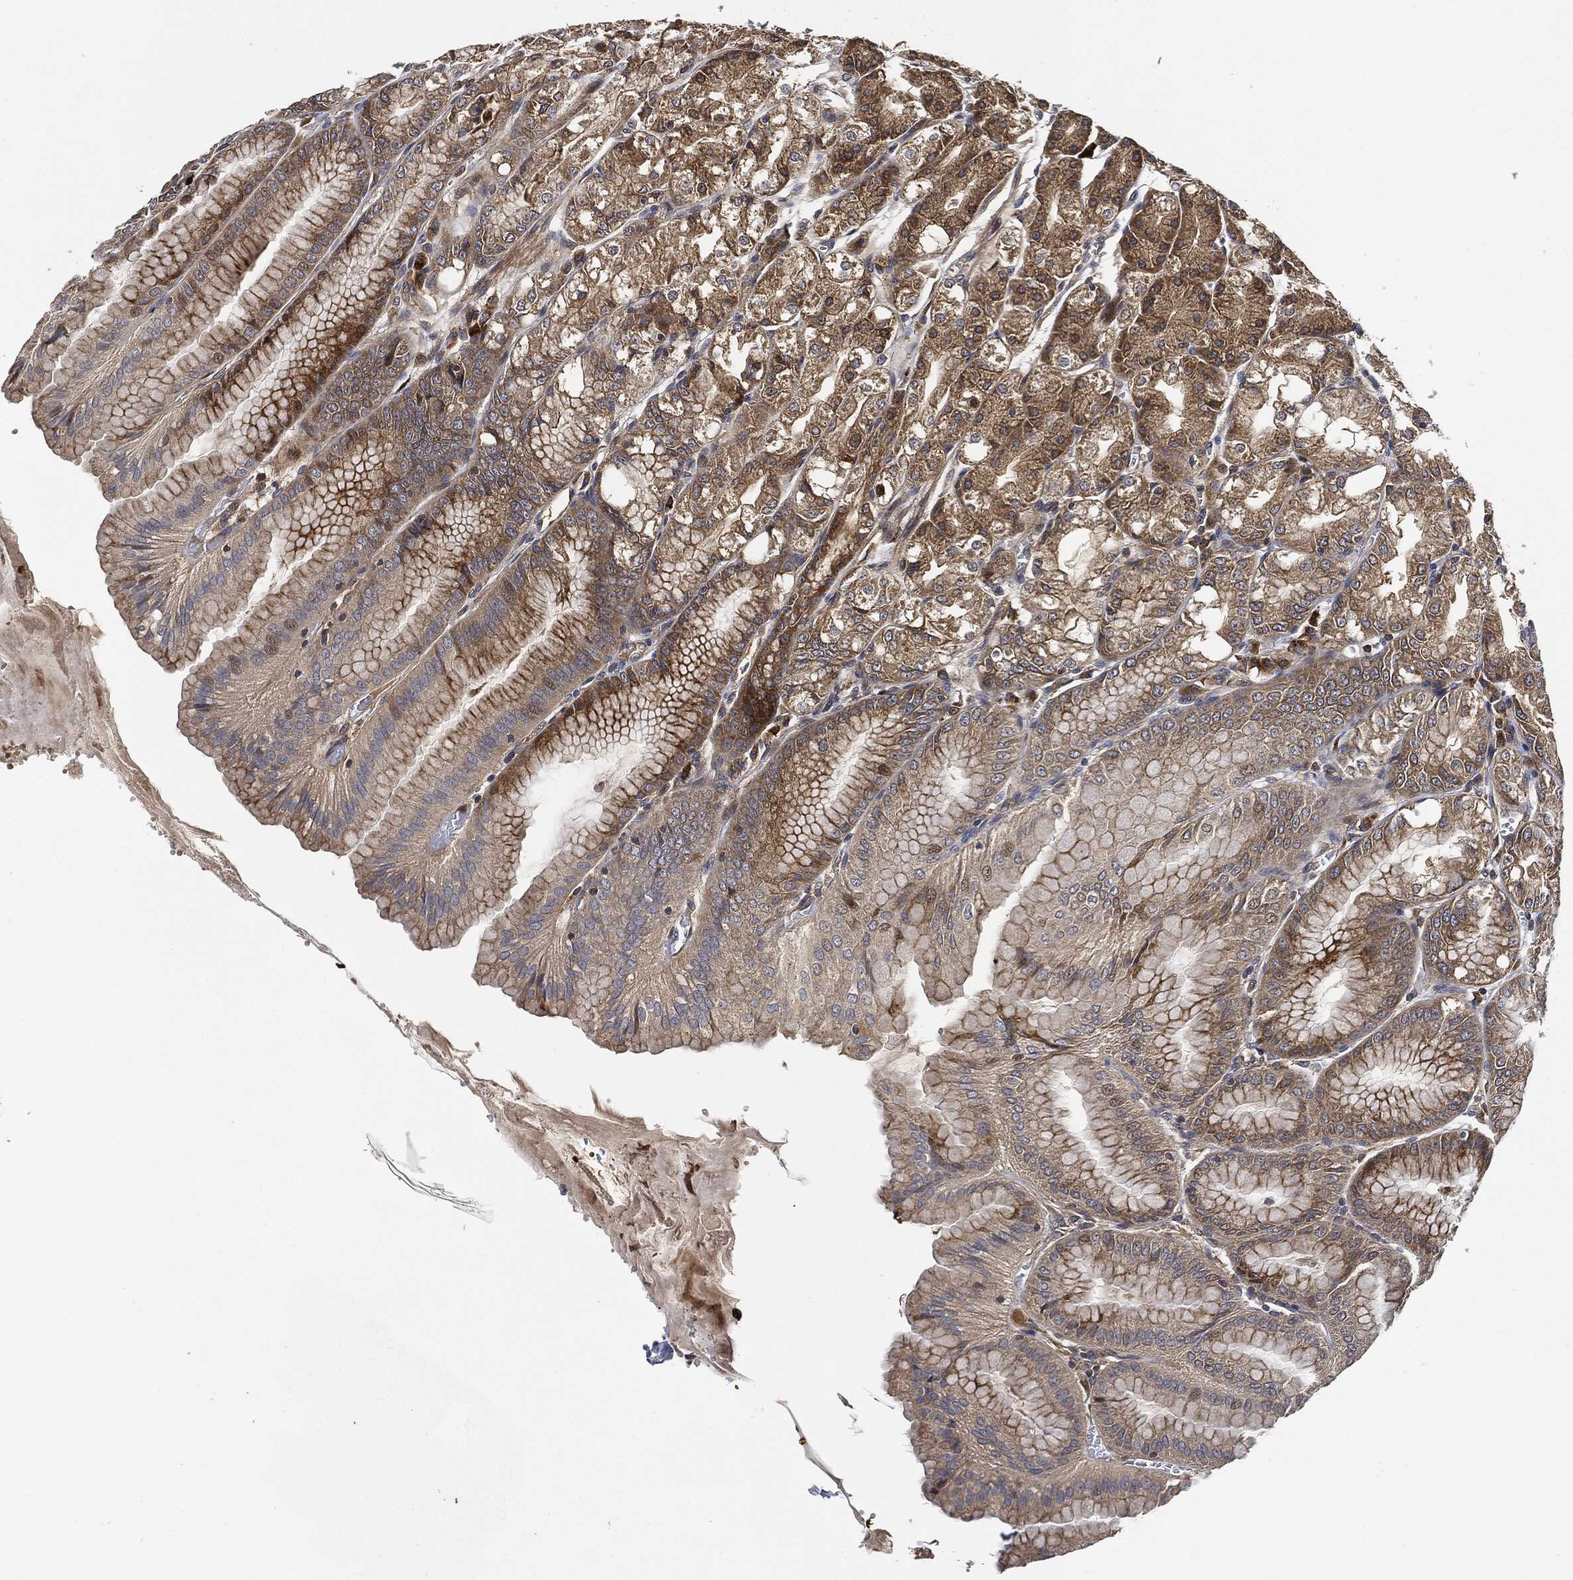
{"staining": {"intensity": "moderate", "quantity": "25%-75%", "location": "cytoplasmic/membranous"}, "tissue": "stomach", "cell_type": "Glandular cells", "image_type": "normal", "snomed": [{"axis": "morphology", "description": "Normal tissue, NOS"}, {"axis": "topography", "description": "Stomach"}], "caption": "Immunohistochemical staining of benign stomach reveals 25%-75% levels of moderate cytoplasmic/membranous protein staining in approximately 25%-75% of glandular cells. Nuclei are stained in blue.", "gene": "MLST8", "patient": {"sex": "male", "age": 71}}